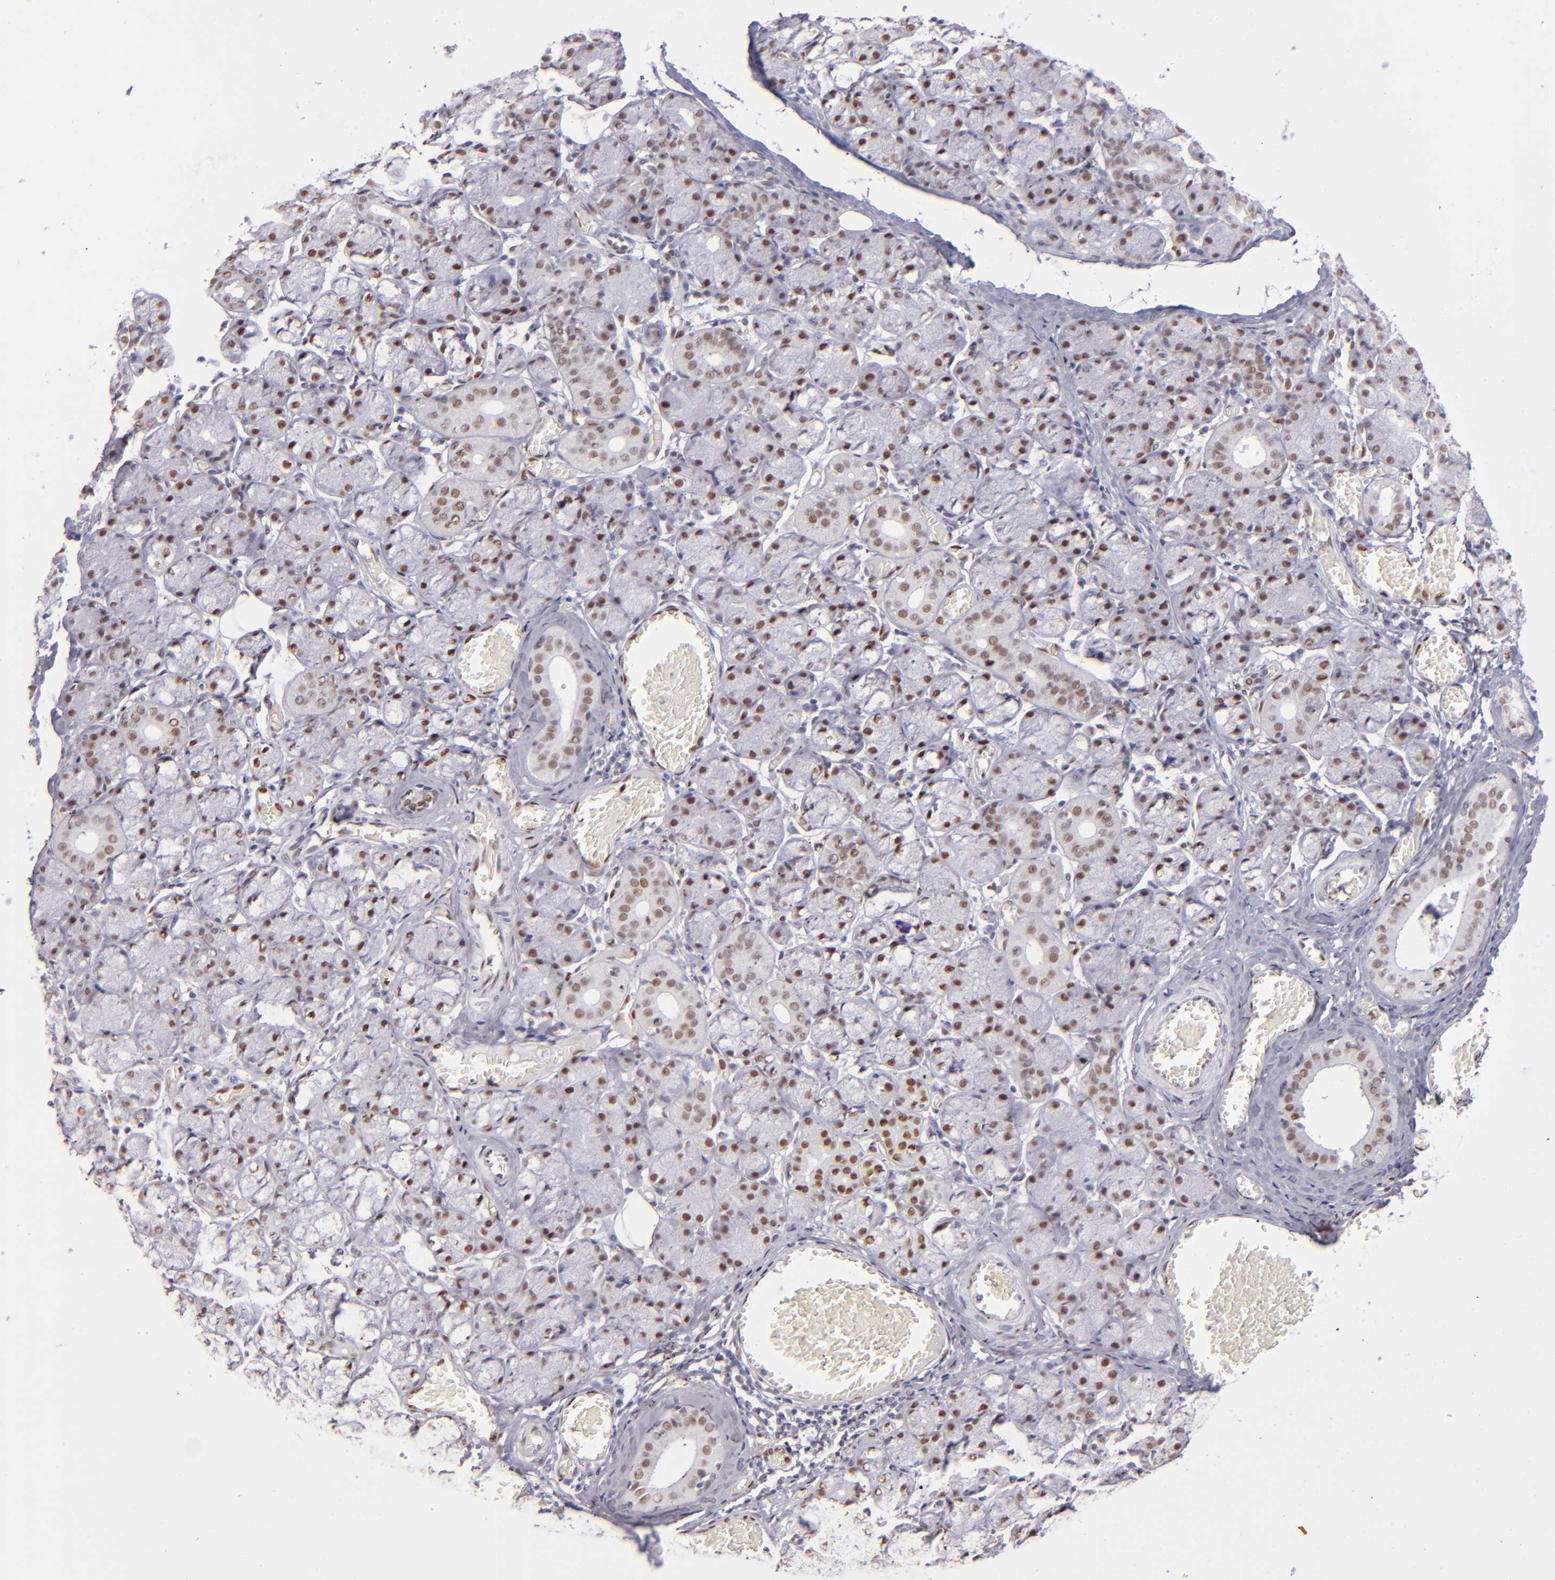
{"staining": {"intensity": "moderate", "quantity": ">75%", "location": "nuclear"}, "tissue": "salivary gland", "cell_type": "Glandular cells", "image_type": "normal", "snomed": [{"axis": "morphology", "description": "Normal tissue, NOS"}, {"axis": "topography", "description": "Salivary gland"}], "caption": "IHC (DAB) staining of benign salivary gland demonstrates moderate nuclear protein staining in approximately >75% of glandular cells. Nuclei are stained in blue.", "gene": "TOP3A", "patient": {"sex": "female", "age": 24}}